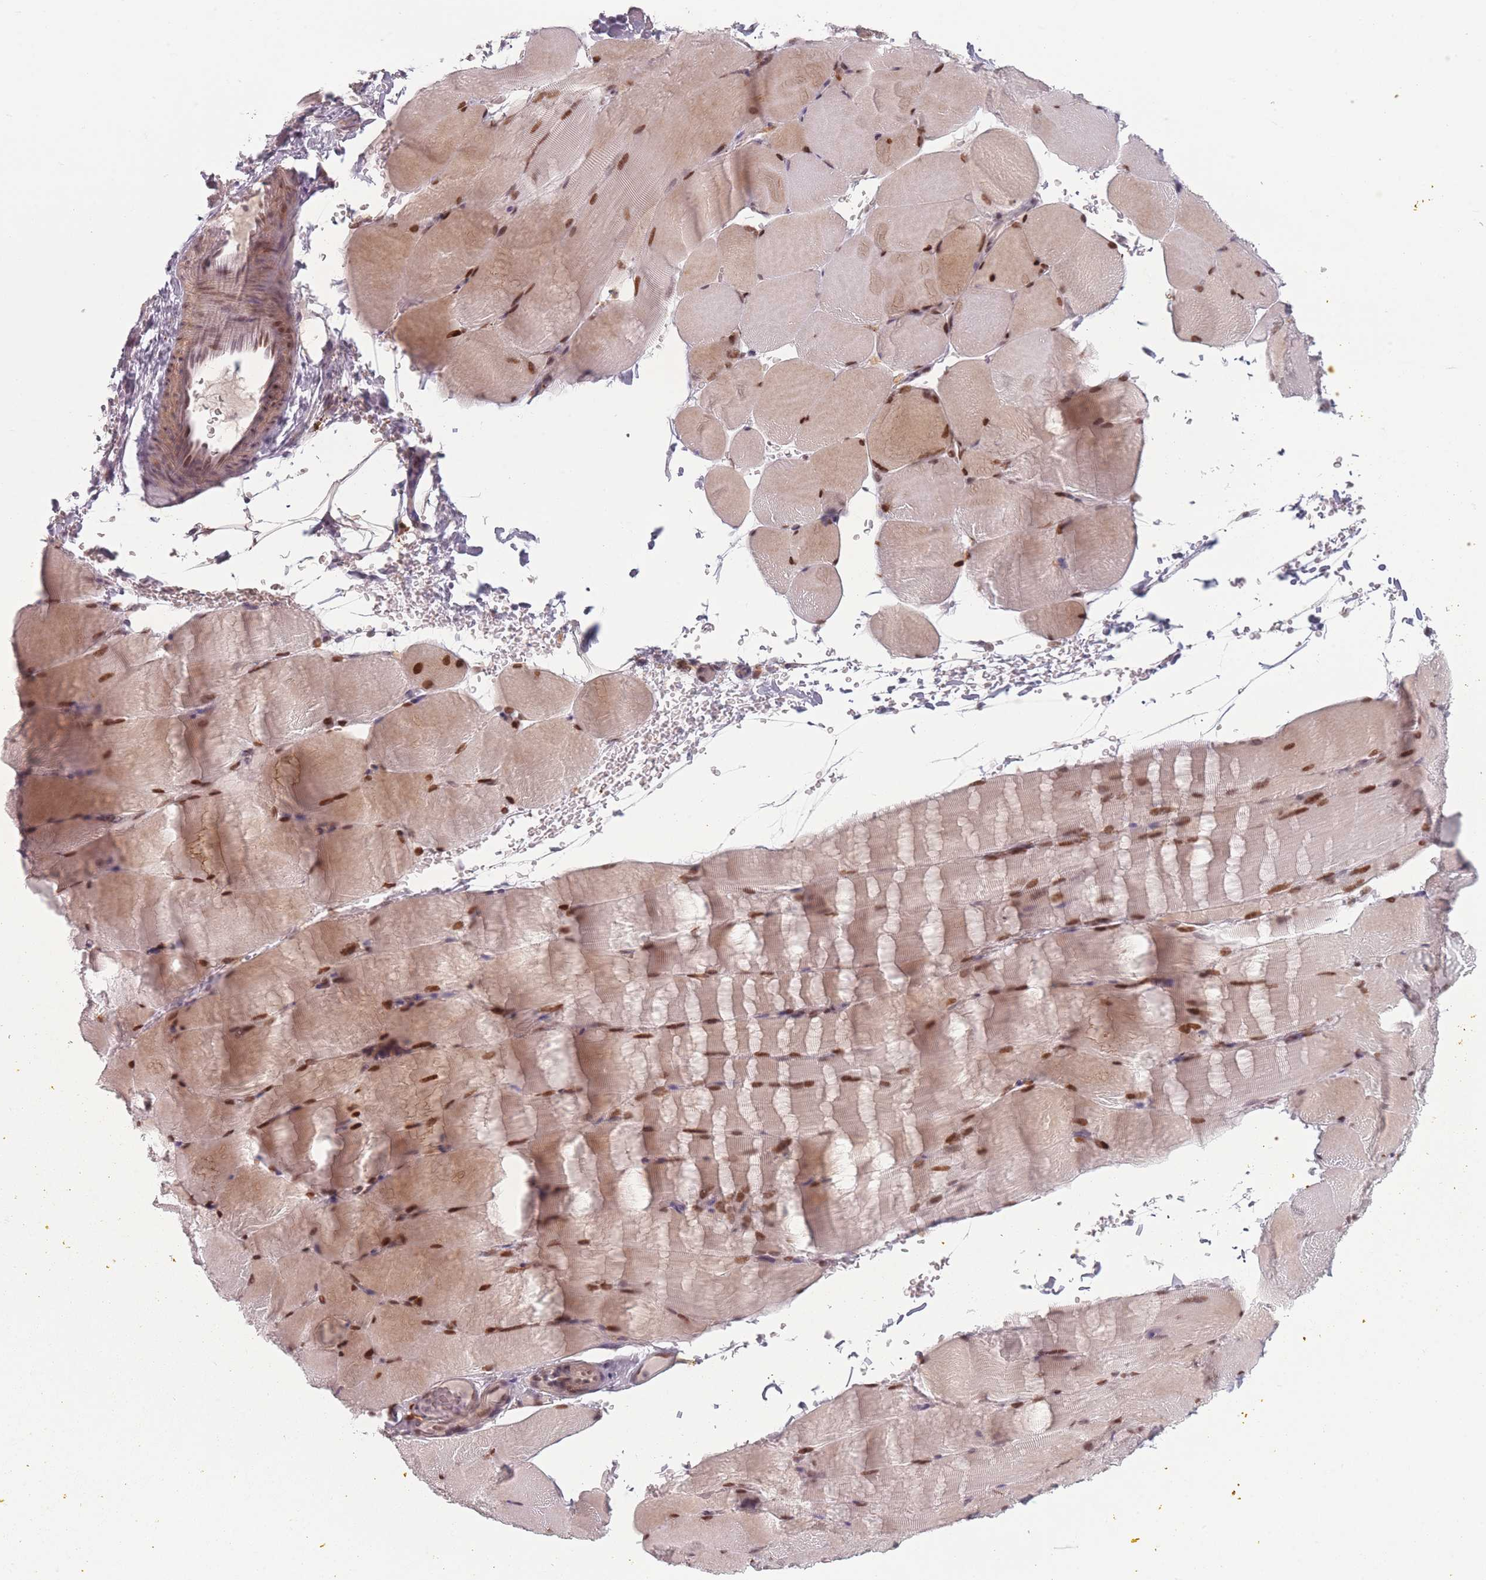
{"staining": {"intensity": "moderate", "quantity": ">75%", "location": "cytoplasmic/membranous,nuclear"}, "tissue": "skeletal muscle", "cell_type": "Myocytes", "image_type": "normal", "snomed": [{"axis": "morphology", "description": "Normal tissue, NOS"}, {"axis": "topography", "description": "Skeletal muscle"}, {"axis": "topography", "description": "Parathyroid gland"}], "caption": "Protein analysis of benign skeletal muscle shows moderate cytoplasmic/membranous,nuclear staining in approximately >75% of myocytes. Using DAB (3,3'-diaminobenzidine) (brown) and hematoxylin (blue) stains, captured at high magnification using brightfield microscopy.", "gene": "OR10C1", "patient": {"sex": "female", "age": 37}}